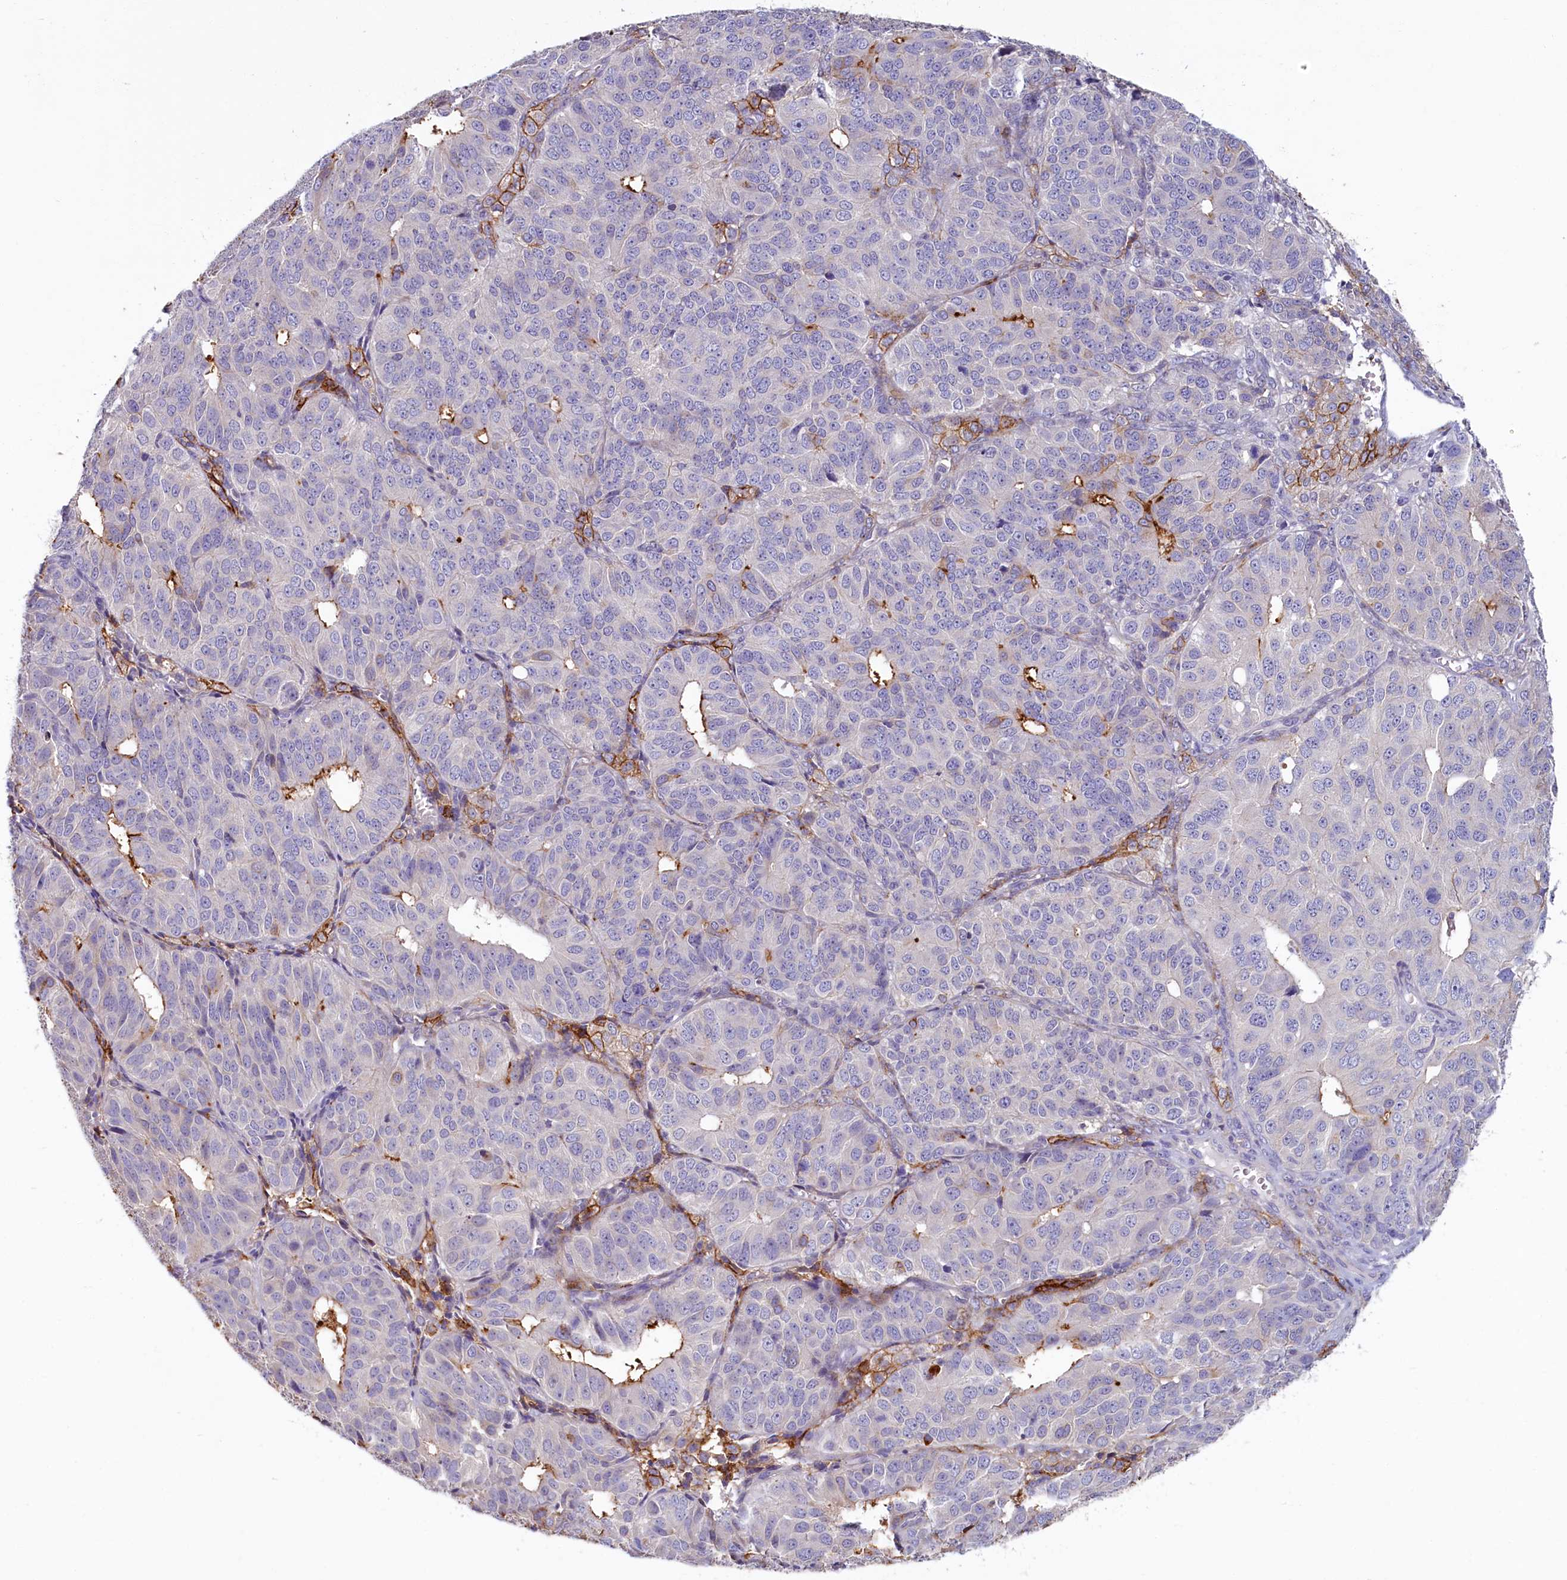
{"staining": {"intensity": "negative", "quantity": "none", "location": "none"}, "tissue": "ovarian cancer", "cell_type": "Tumor cells", "image_type": "cancer", "snomed": [{"axis": "morphology", "description": "Carcinoma, endometroid"}, {"axis": "topography", "description": "Ovary"}], "caption": "This micrograph is of endometroid carcinoma (ovarian) stained with immunohistochemistry (IHC) to label a protein in brown with the nuclei are counter-stained blue. There is no staining in tumor cells. (Immunohistochemistry, brightfield microscopy, high magnification).", "gene": "PDE6D", "patient": {"sex": "female", "age": 51}}